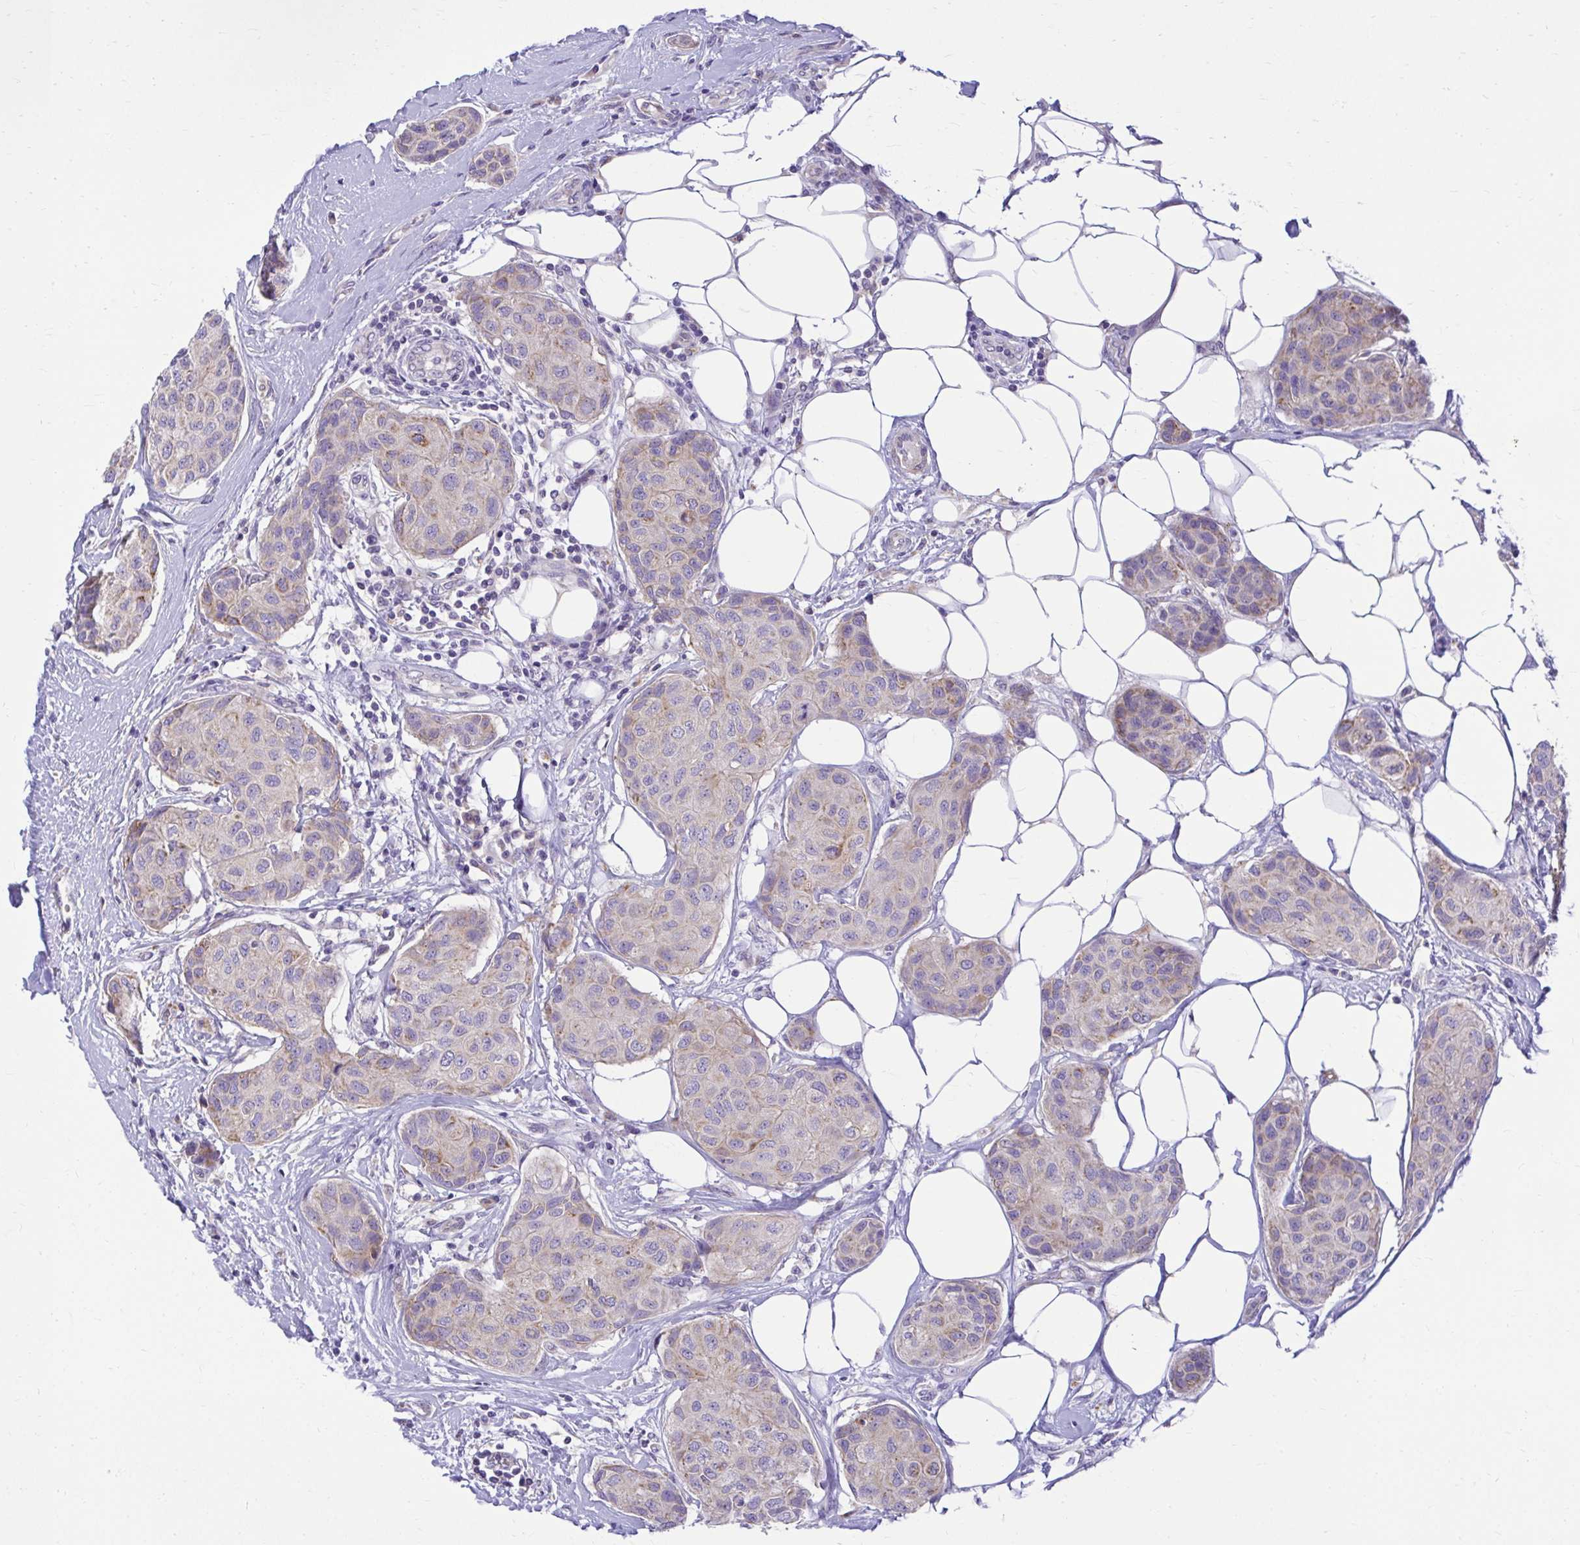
{"staining": {"intensity": "weak", "quantity": "<25%", "location": "cytoplasmic/membranous"}, "tissue": "breast cancer", "cell_type": "Tumor cells", "image_type": "cancer", "snomed": [{"axis": "morphology", "description": "Duct carcinoma"}, {"axis": "topography", "description": "Breast"}, {"axis": "topography", "description": "Lymph node"}], "caption": "High magnification brightfield microscopy of breast cancer (infiltrating ductal carcinoma) stained with DAB (brown) and counterstained with hematoxylin (blue): tumor cells show no significant expression.", "gene": "PKN3", "patient": {"sex": "female", "age": 80}}